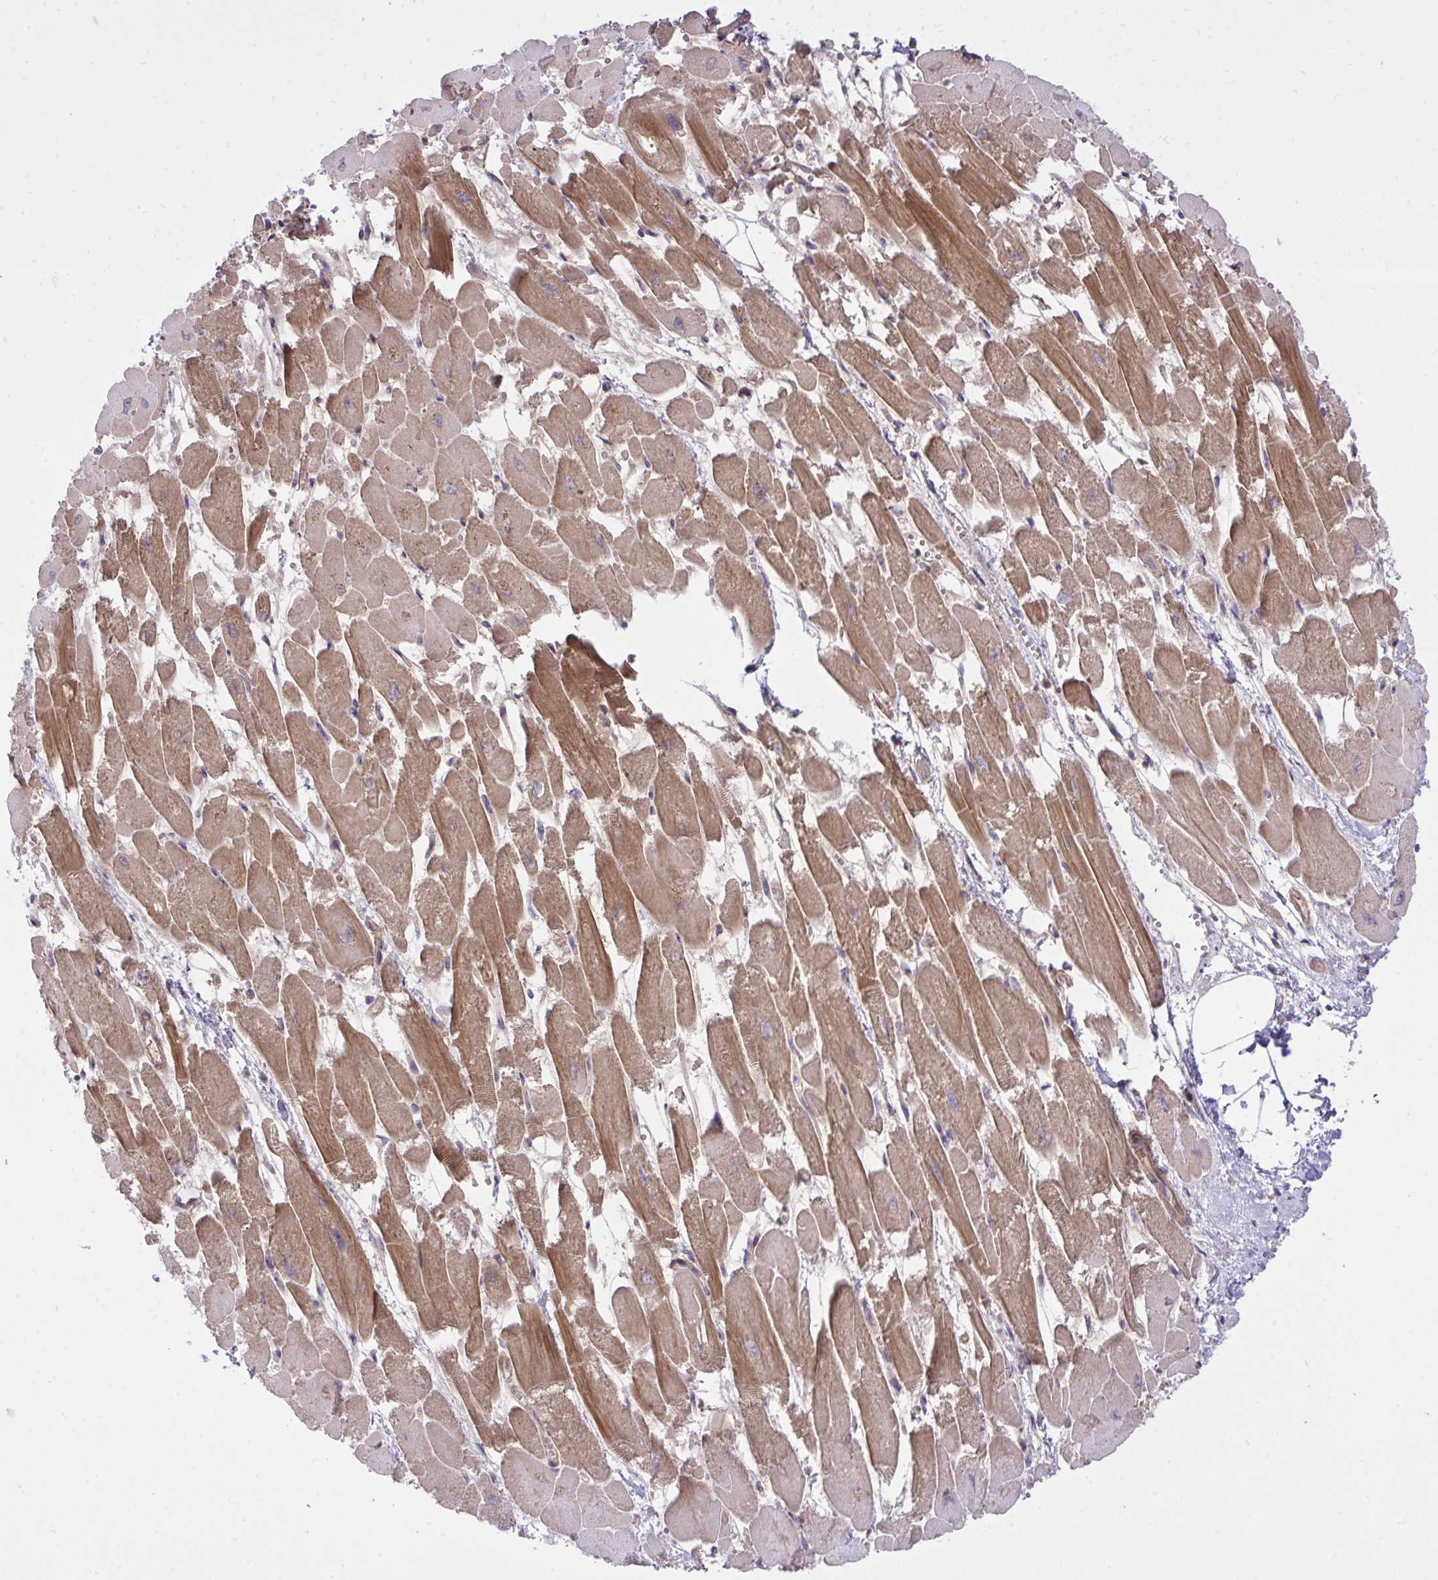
{"staining": {"intensity": "moderate", "quantity": ">75%", "location": "cytoplasmic/membranous,nuclear"}, "tissue": "heart muscle", "cell_type": "Cardiomyocytes", "image_type": "normal", "snomed": [{"axis": "morphology", "description": "Normal tissue, NOS"}, {"axis": "topography", "description": "Heart"}], "caption": "Protein staining reveals moderate cytoplasmic/membranous,nuclear staining in about >75% of cardiomyocytes in benign heart muscle.", "gene": "PPP5C", "patient": {"sex": "female", "age": 52}}